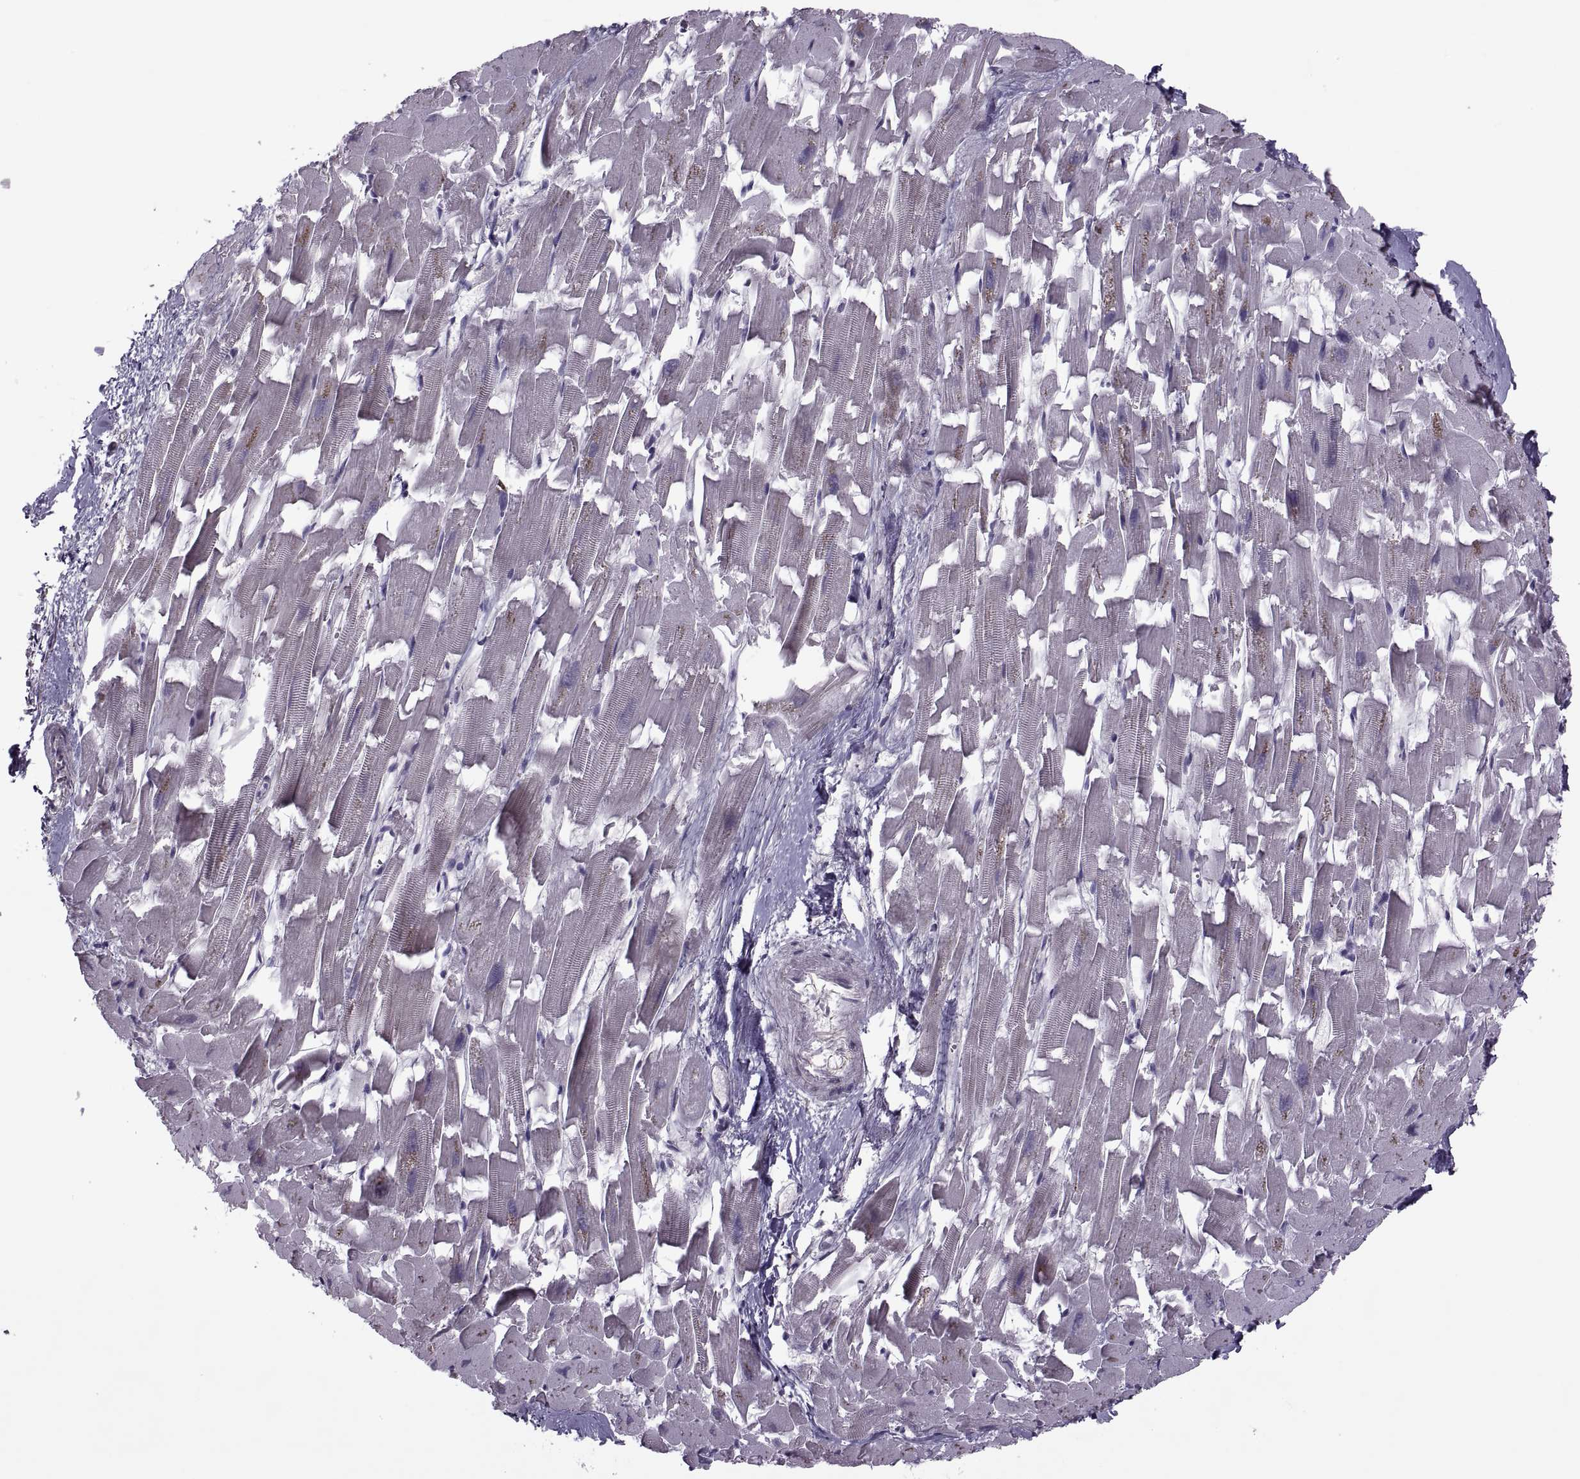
{"staining": {"intensity": "negative", "quantity": "none", "location": "none"}, "tissue": "heart muscle", "cell_type": "Cardiomyocytes", "image_type": "normal", "snomed": [{"axis": "morphology", "description": "Normal tissue, NOS"}, {"axis": "topography", "description": "Heart"}], "caption": "High power microscopy photomicrograph of an immunohistochemistry micrograph of normal heart muscle, revealing no significant positivity in cardiomyocytes.", "gene": "ODF3", "patient": {"sex": "female", "age": 64}}